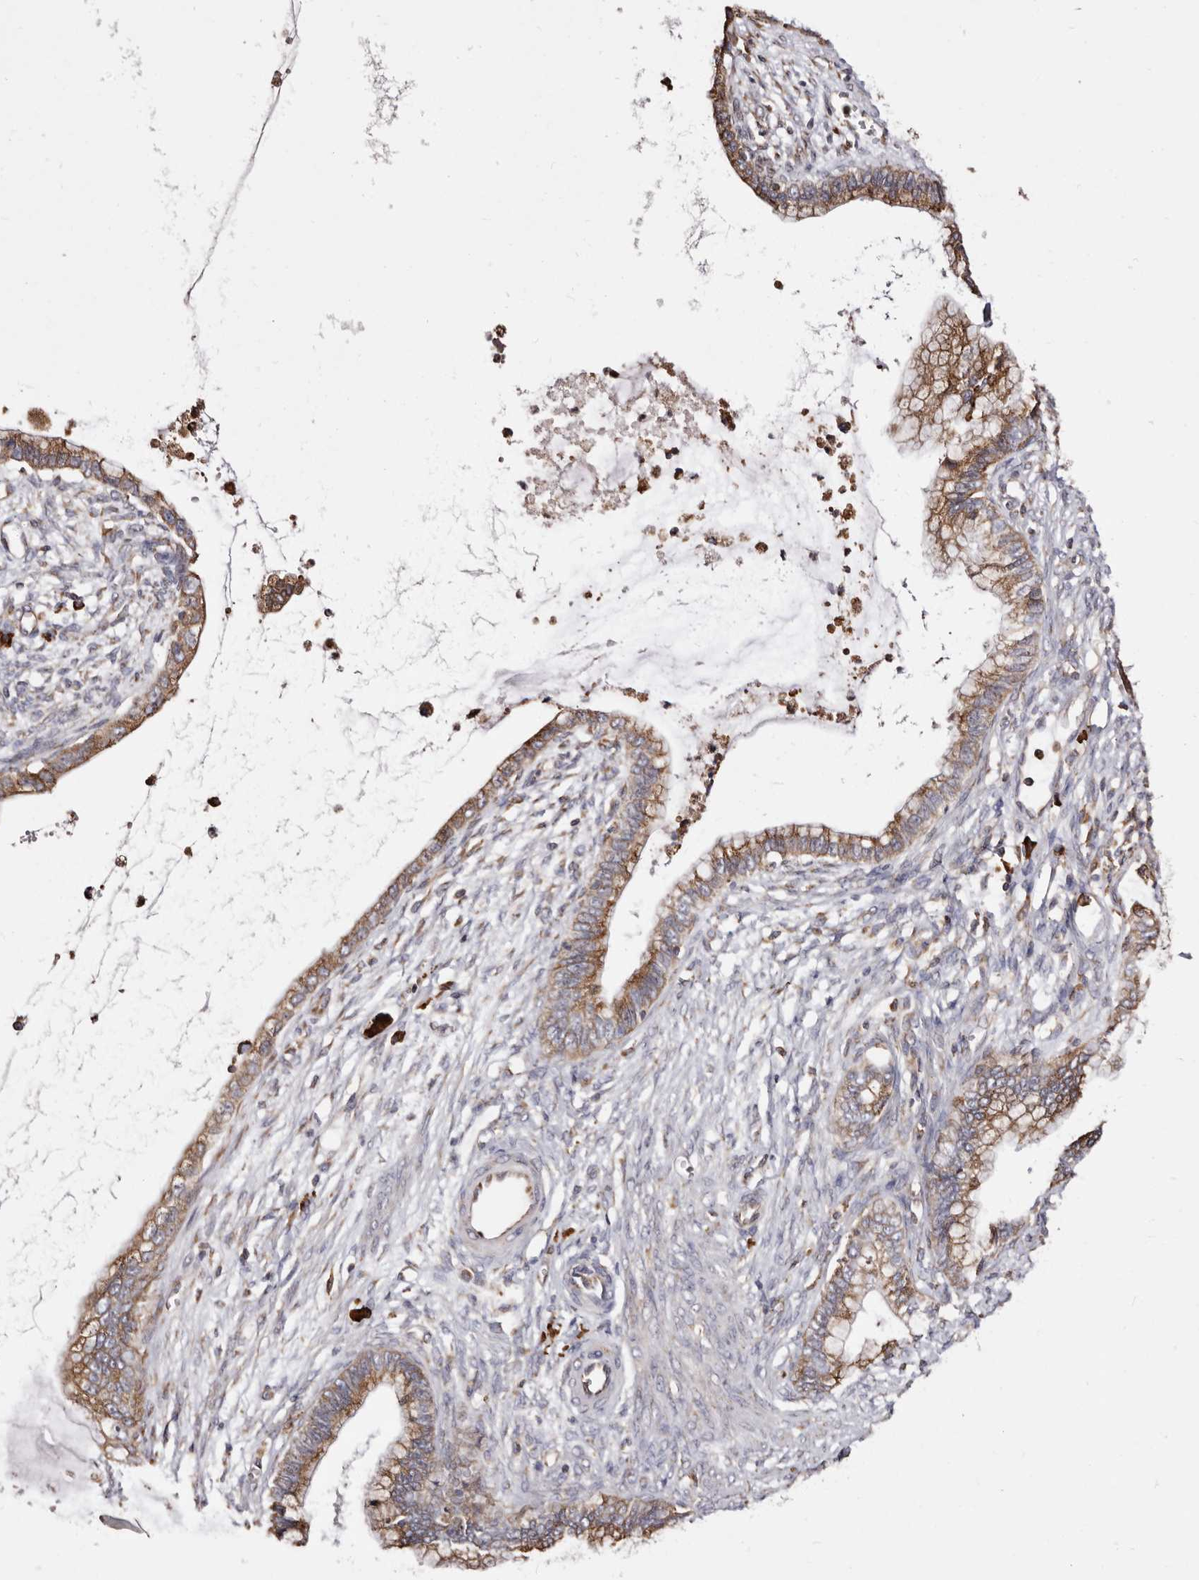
{"staining": {"intensity": "moderate", "quantity": ">75%", "location": "cytoplasmic/membranous"}, "tissue": "cervical cancer", "cell_type": "Tumor cells", "image_type": "cancer", "snomed": [{"axis": "morphology", "description": "Adenocarcinoma, NOS"}, {"axis": "topography", "description": "Cervix"}], "caption": "Moderate cytoplasmic/membranous expression for a protein is seen in approximately >75% of tumor cells of adenocarcinoma (cervical) using immunohistochemistry (IHC).", "gene": "ACBD6", "patient": {"sex": "female", "age": 44}}